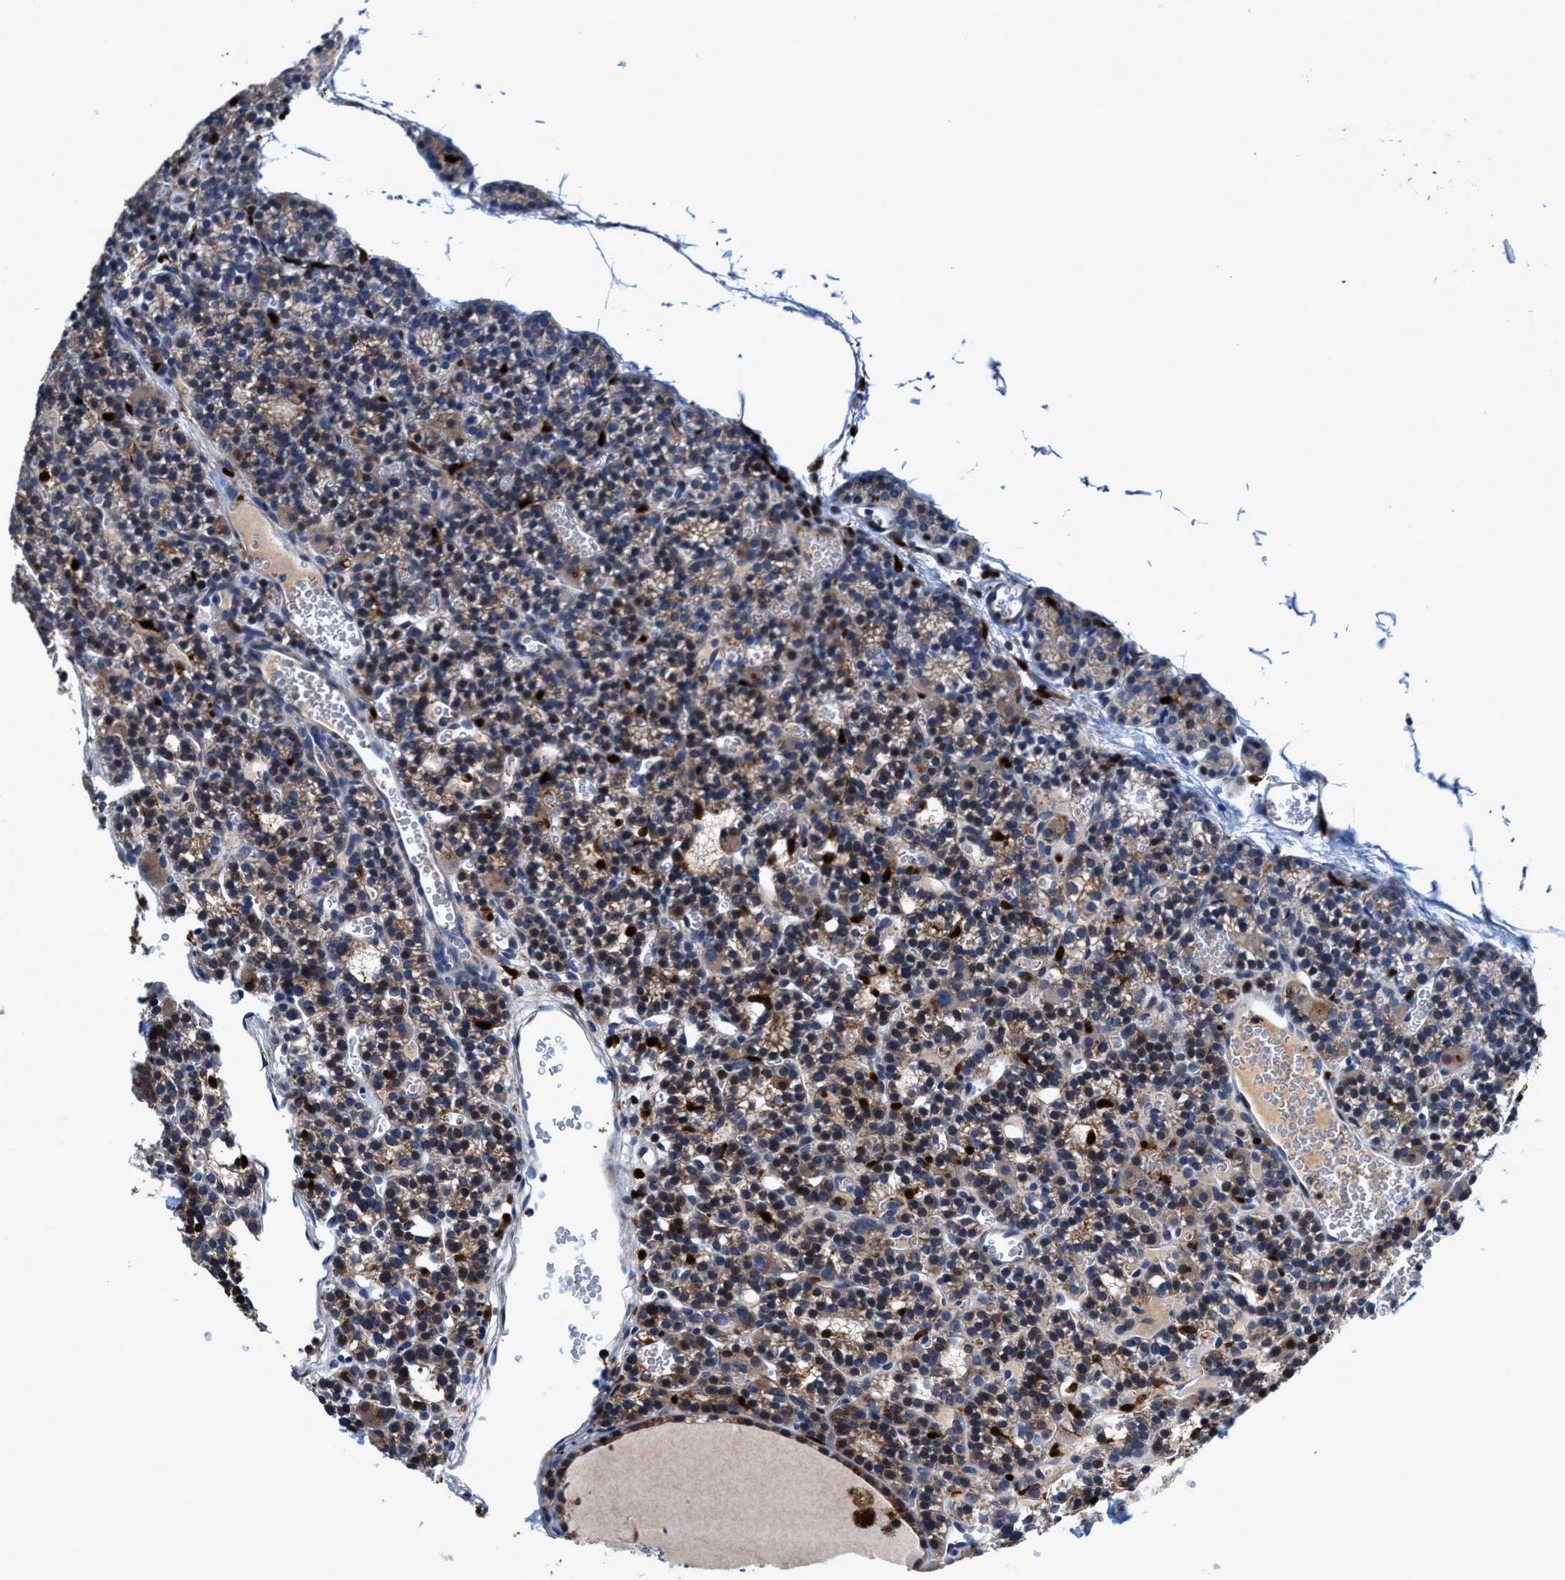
{"staining": {"intensity": "weak", "quantity": ">75%", "location": "cytoplasmic/membranous"}, "tissue": "parathyroid gland", "cell_type": "Glandular cells", "image_type": "normal", "snomed": [{"axis": "morphology", "description": "Normal tissue, NOS"}, {"axis": "morphology", "description": "Adenoma, NOS"}, {"axis": "topography", "description": "Parathyroid gland"}], "caption": "This is a histology image of immunohistochemistry staining of benign parathyroid gland, which shows weak staining in the cytoplasmic/membranous of glandular cells.", "gene": "RGS10", "patient": {"sex": "female", "age": 58}}